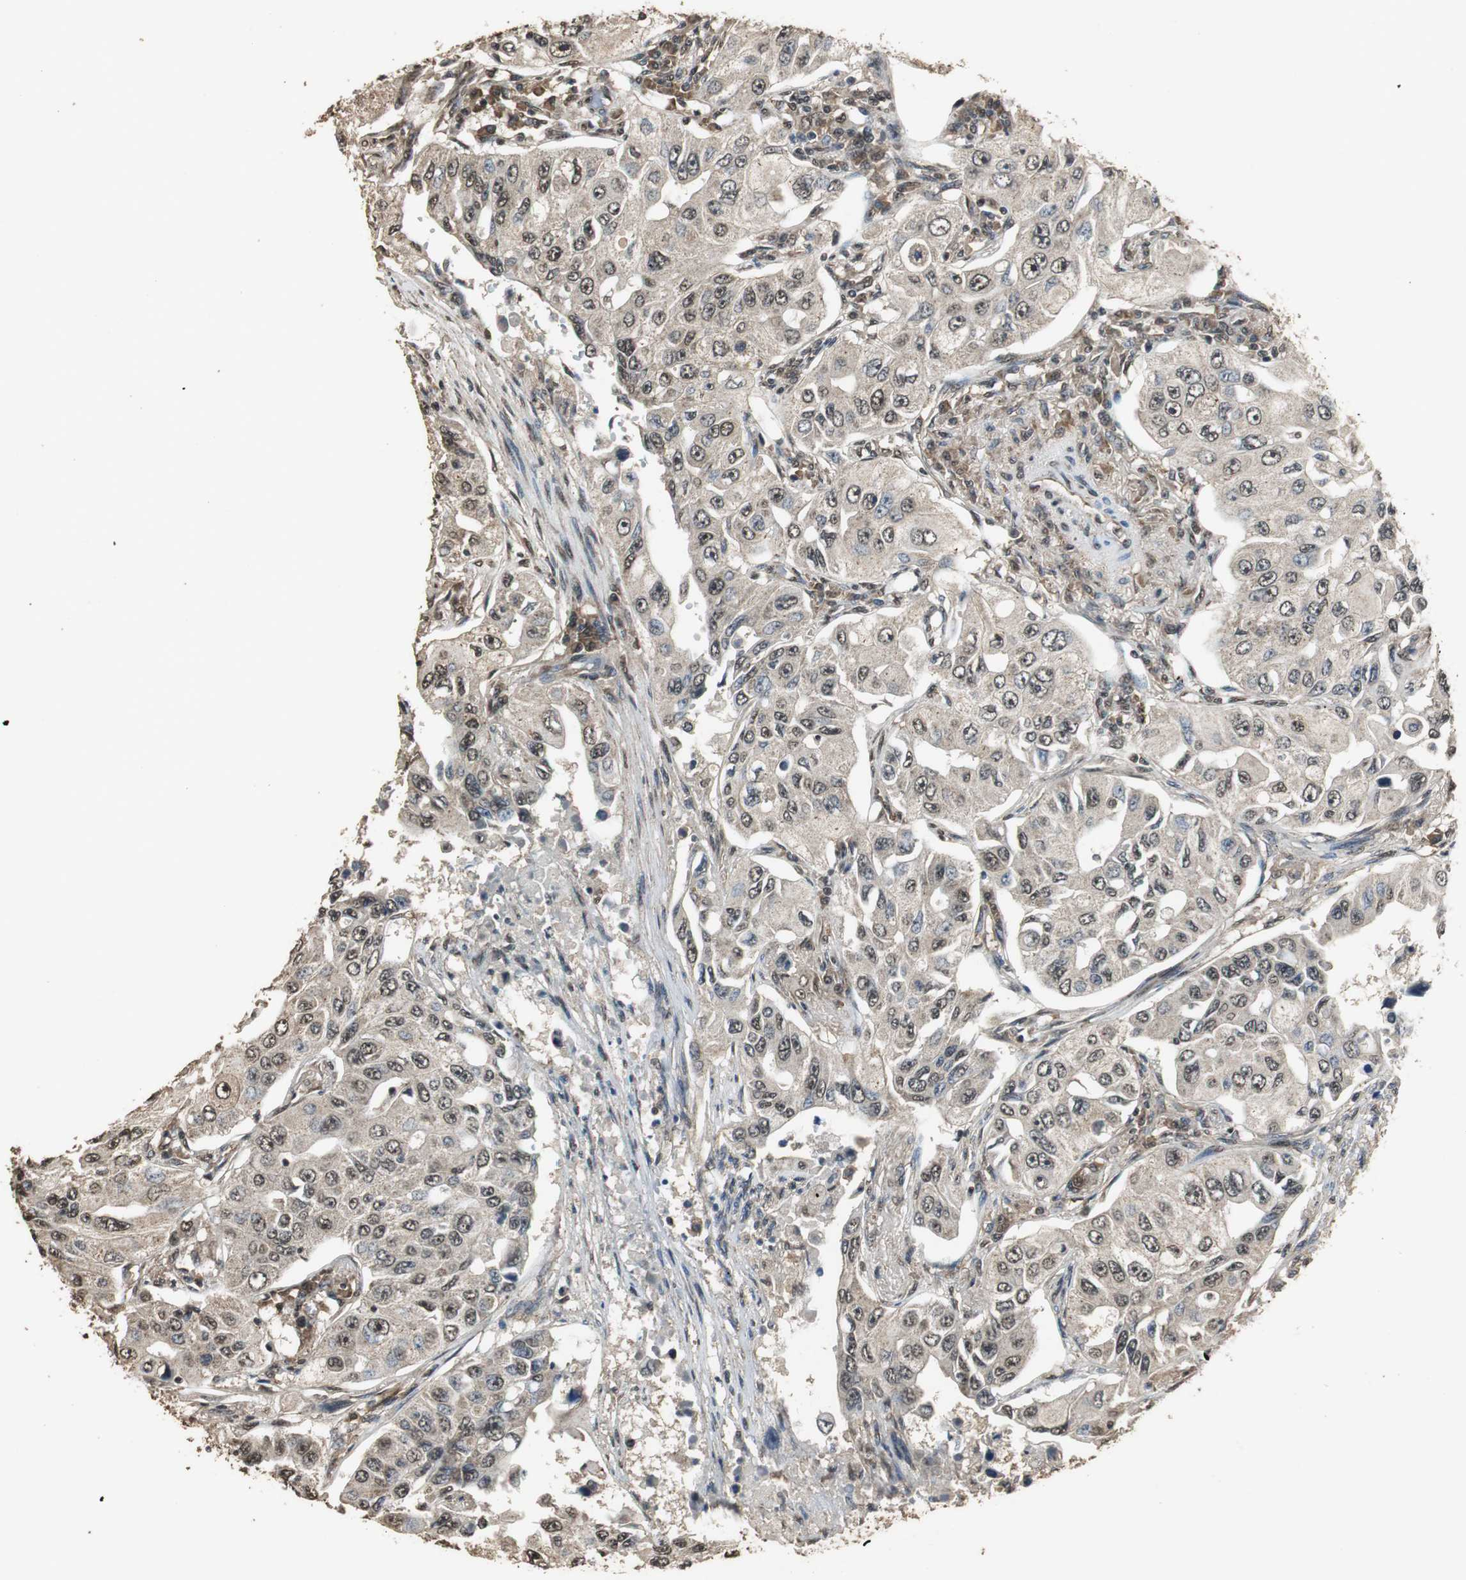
{"staining": {"intensity": "moderate", "quantity": "25%-75%", "location": "cytoplasmic/membranous,nuclear"}, "tissue": "lung cancer", "cell_type": "Tumor cells", "image_type": "cancer", "snomed": [{"axis": "morphology", "description": "Adenocarcinoma, NOS"}, {"axis": "topography", "description": "Lung"}], "caption": "DAB immunohistochemical staining of lung adenocarcinoma exhibits moderate cytoplasmic/membranous and nuclear protein expression in approximately 25%-75% of tumor cells. The protein of interest is stained brown, and the nuclei are stained in blue (DAB IHC with brightfield microscopy, high magnification).", "gene": "PPP1R13B", "patient": {"sex": "male", "age": 84}}